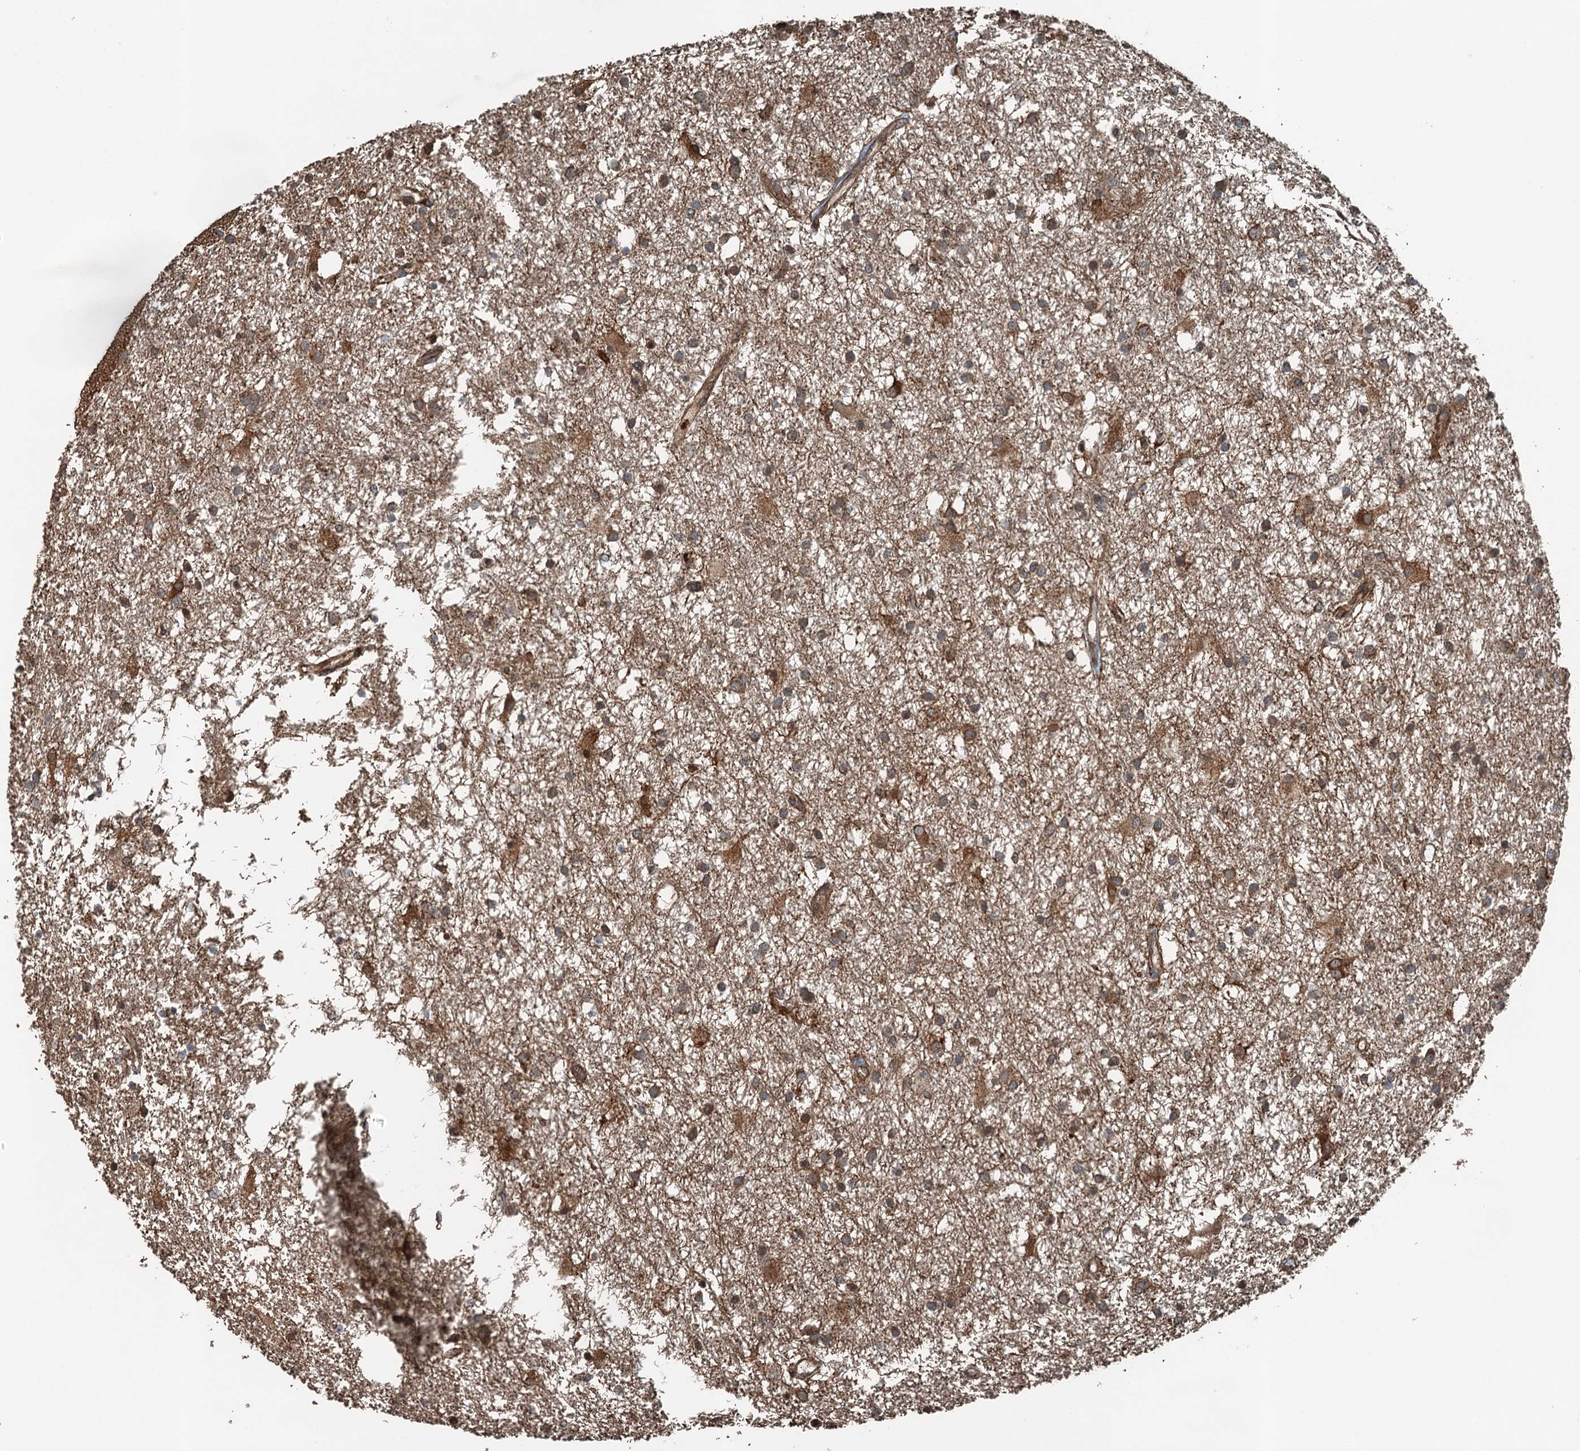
{"staining": {"intensity": "moderate", "quantity": "25%-75%", "location": "cytoplasmic/membranous"}, "tissue": "glioma", "cell_type": "Tumor cells", "image_type": "cancer", "snomed": [{"axis": "morphology", "description": "Glioma, malignant, High grade"}, {"axis": "topography", "description": "Brain"}], "caption": "Immunohistochemical staining of glioma exhibits medium levels of moderate cytoplasmic/membranous protein expression in approximately 25%-75% of tumor cells.", "gene": "TCTN1", "patient": {"sex": "male", "age": 77}}